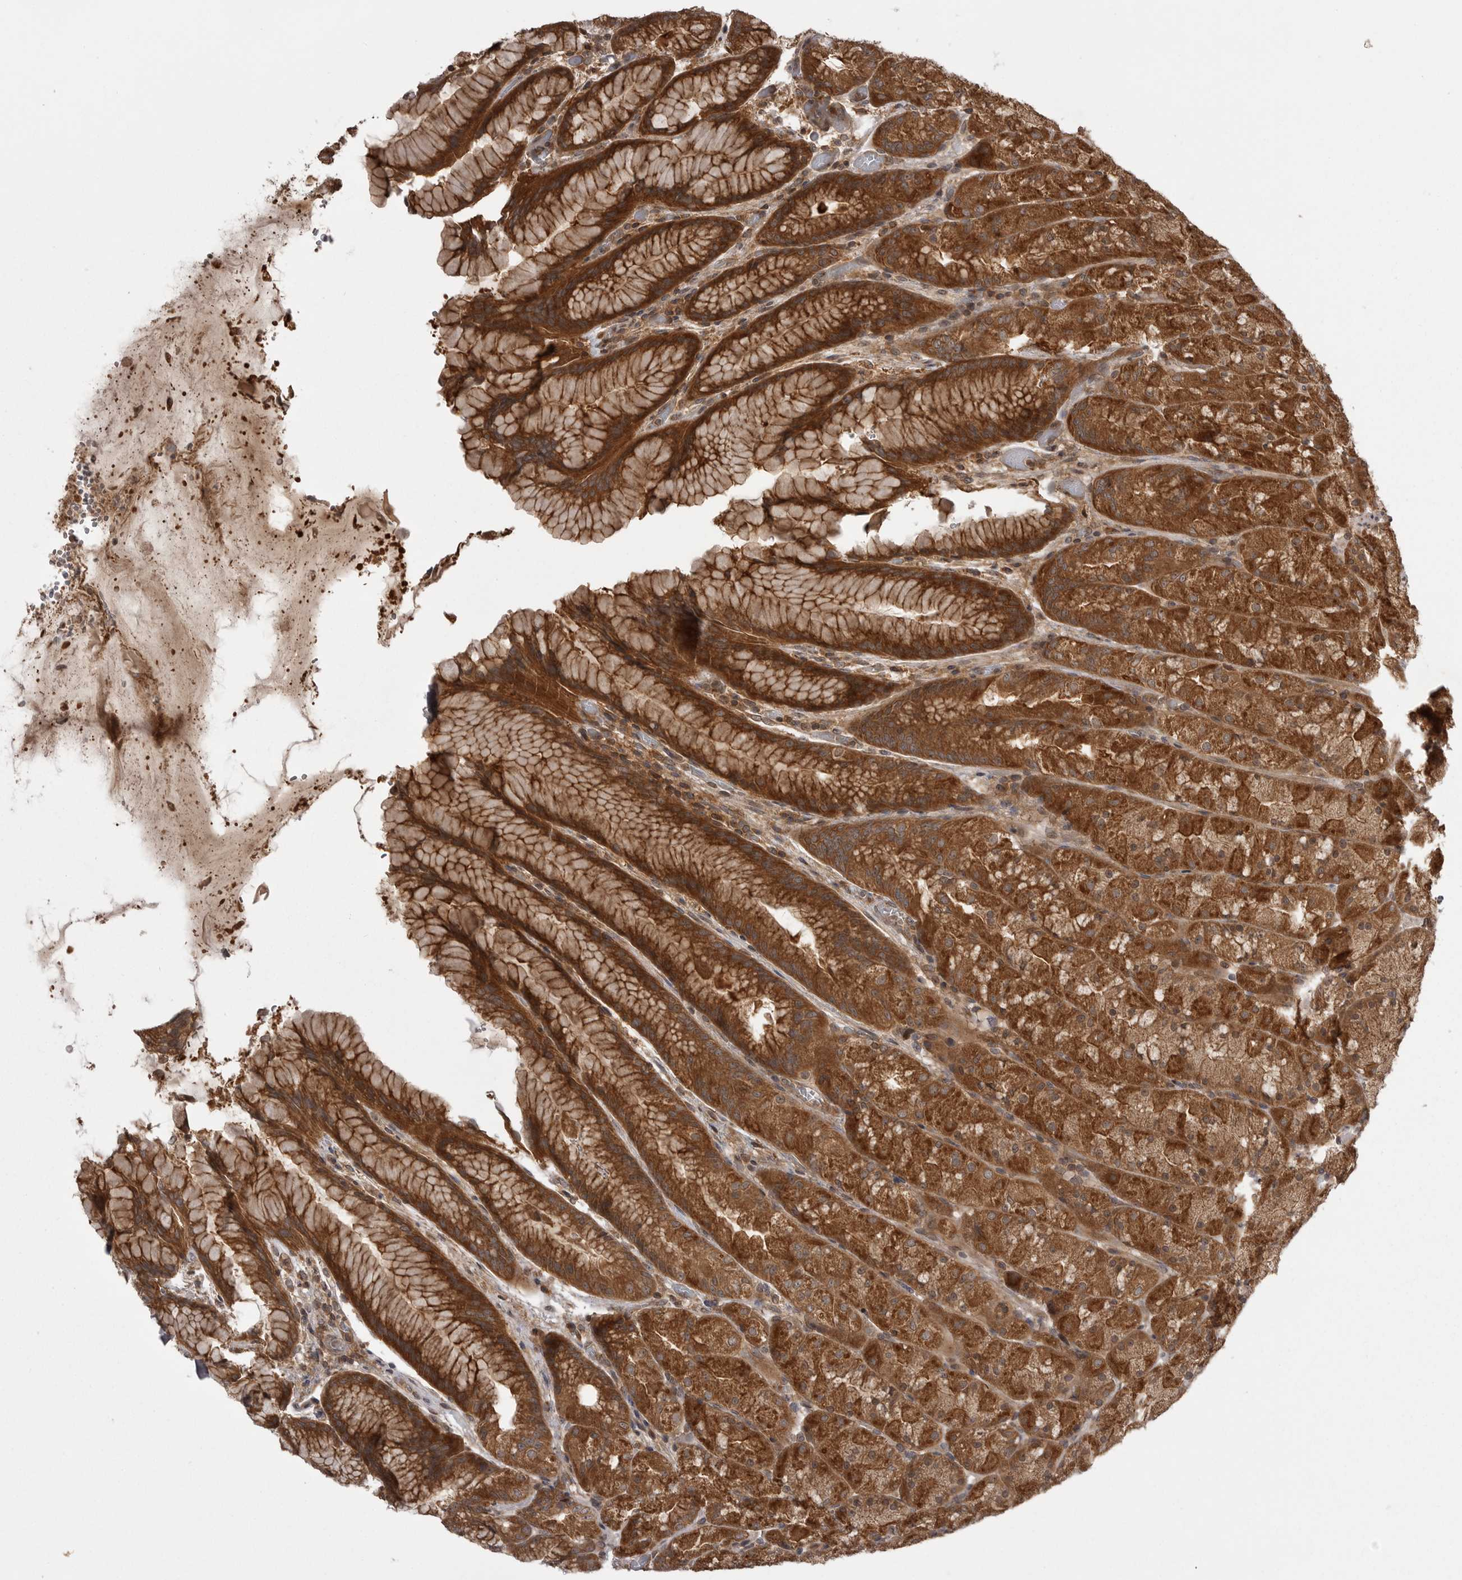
{"staining": {"intensity": "strong", "quantity": ">75%", "location": "cytoplasmic/membranous"}, "tissue": "stomach", "cell_type": "Glandular cells", "image_type": "normal", "snomed": [{"axis": "morphology", "description": "Normal tissue, NOS"}, {"axis": "topography", "description": "Stomach, upper"}, {"axis": "topography", "description": "Stomach"}], "caption": "An immunohistochemistry photomicrograph of benign tissue is shown. Protein staining in brown highlights strong cytoplasmic/membranous positivity in stomach within glandular cells. Using DAB (3,3'-diaminobenzidine) (brown) and hematoxylin (blue) stains, captured at high magnification using brightfield microscopy.", "gene": "STK24", "patient": {"sex": "male", "age": 48}}